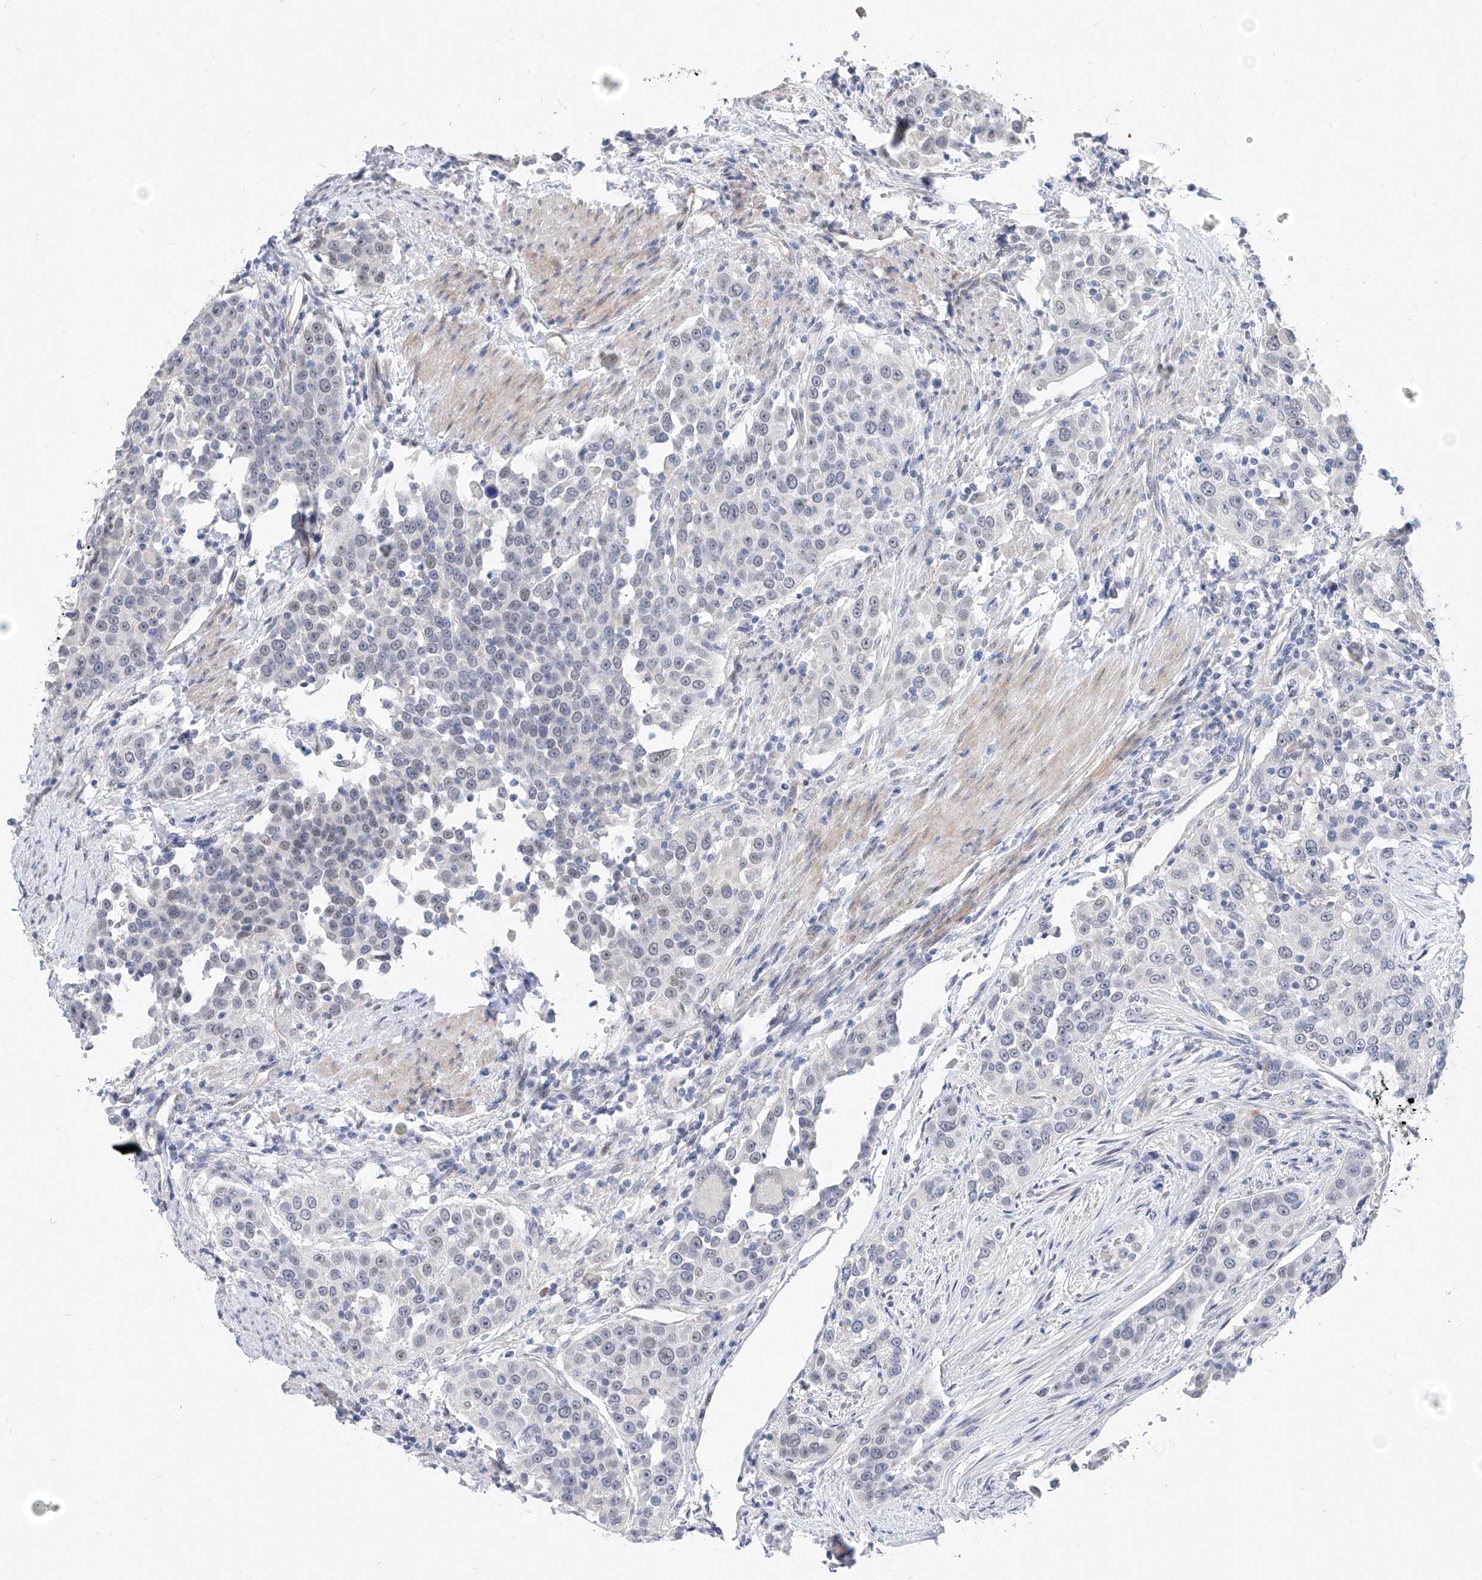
{"staining": {"intensity": "weak", "quantity": "<25%", "location": "nuclear"}, "tissue": "urothelial cancer", "cell_type": "Tumor cells", "image_type": "cancer", "snomed": [{"axis": "morphology", "description": "Urothelial carcinoma, High grade"}, {"axis": "topography", "description": "Urinary bladder"}], "caption": "Tumor cells show no significant expression in urothelial carcinoma (high-grade). The staining is performed using DAB (3,3'-diaminobenzidine) brown chromogen with nuclei counter-stained in using hematoxylin.", "gene": "BPTF", "patient": {"sex": "female", "age": 80}}